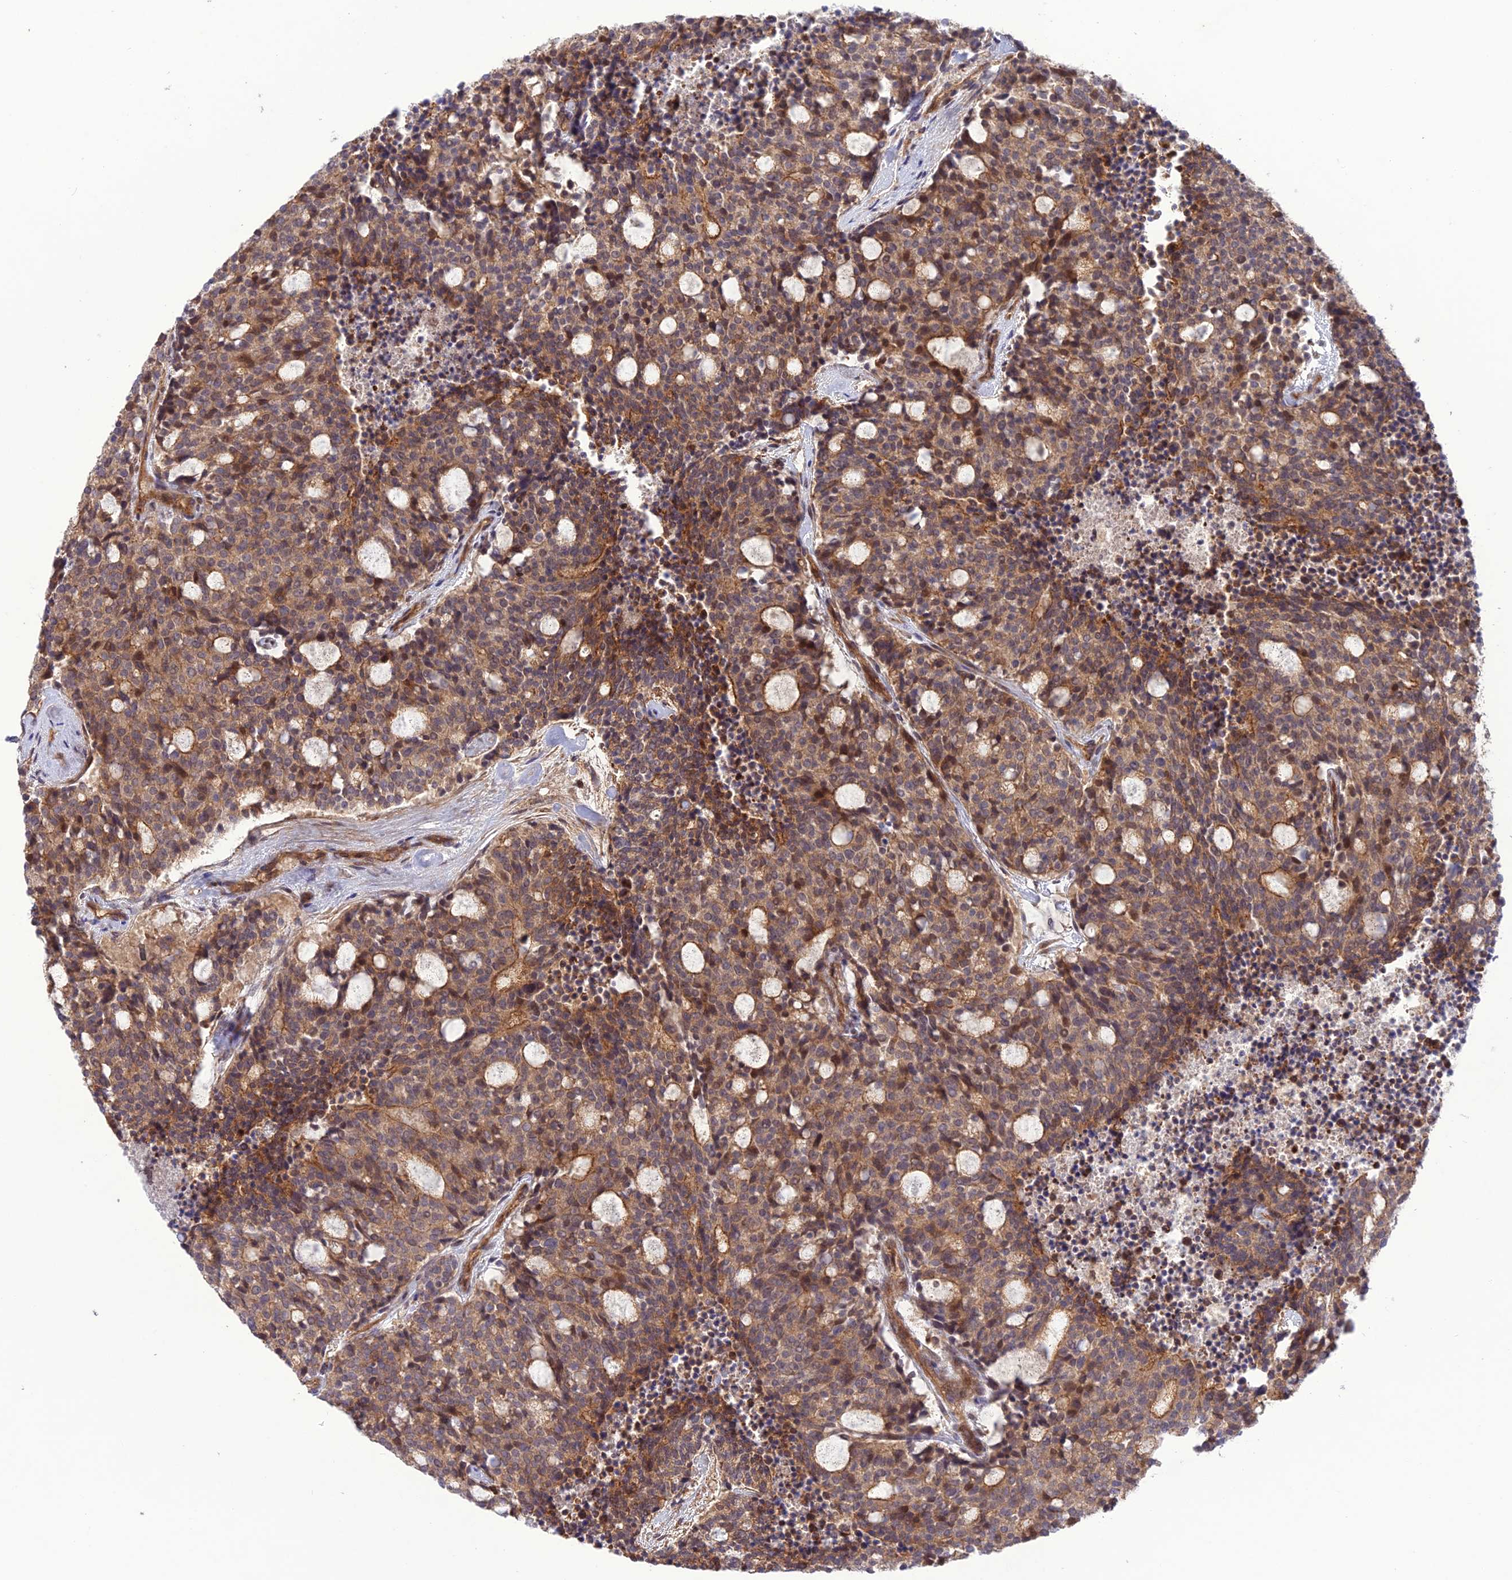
{"staining": {"intensity": "moderate", "quantity": ">75%", "location": "cytoplasmic/membranous,nuclear"}, "tissue": "carcinoid", "cell_type": "Tumor cells", "image_type": "cancer", "snomed": [{"axis": "morphology", "description": "Carcinoid, malignant, NOS"}, {"axis": "topography", "description": "Pancreas"}], "caption": "Carcinoid (malignant) tissue demonstrates moderate cytoplasmic/membranous and nuclear positivity in approximately >75% of tumor cells, visualized by immunohistochemistry.", "gene": "FCHSD1", "patient": {"sex": "female", "age": 54}}